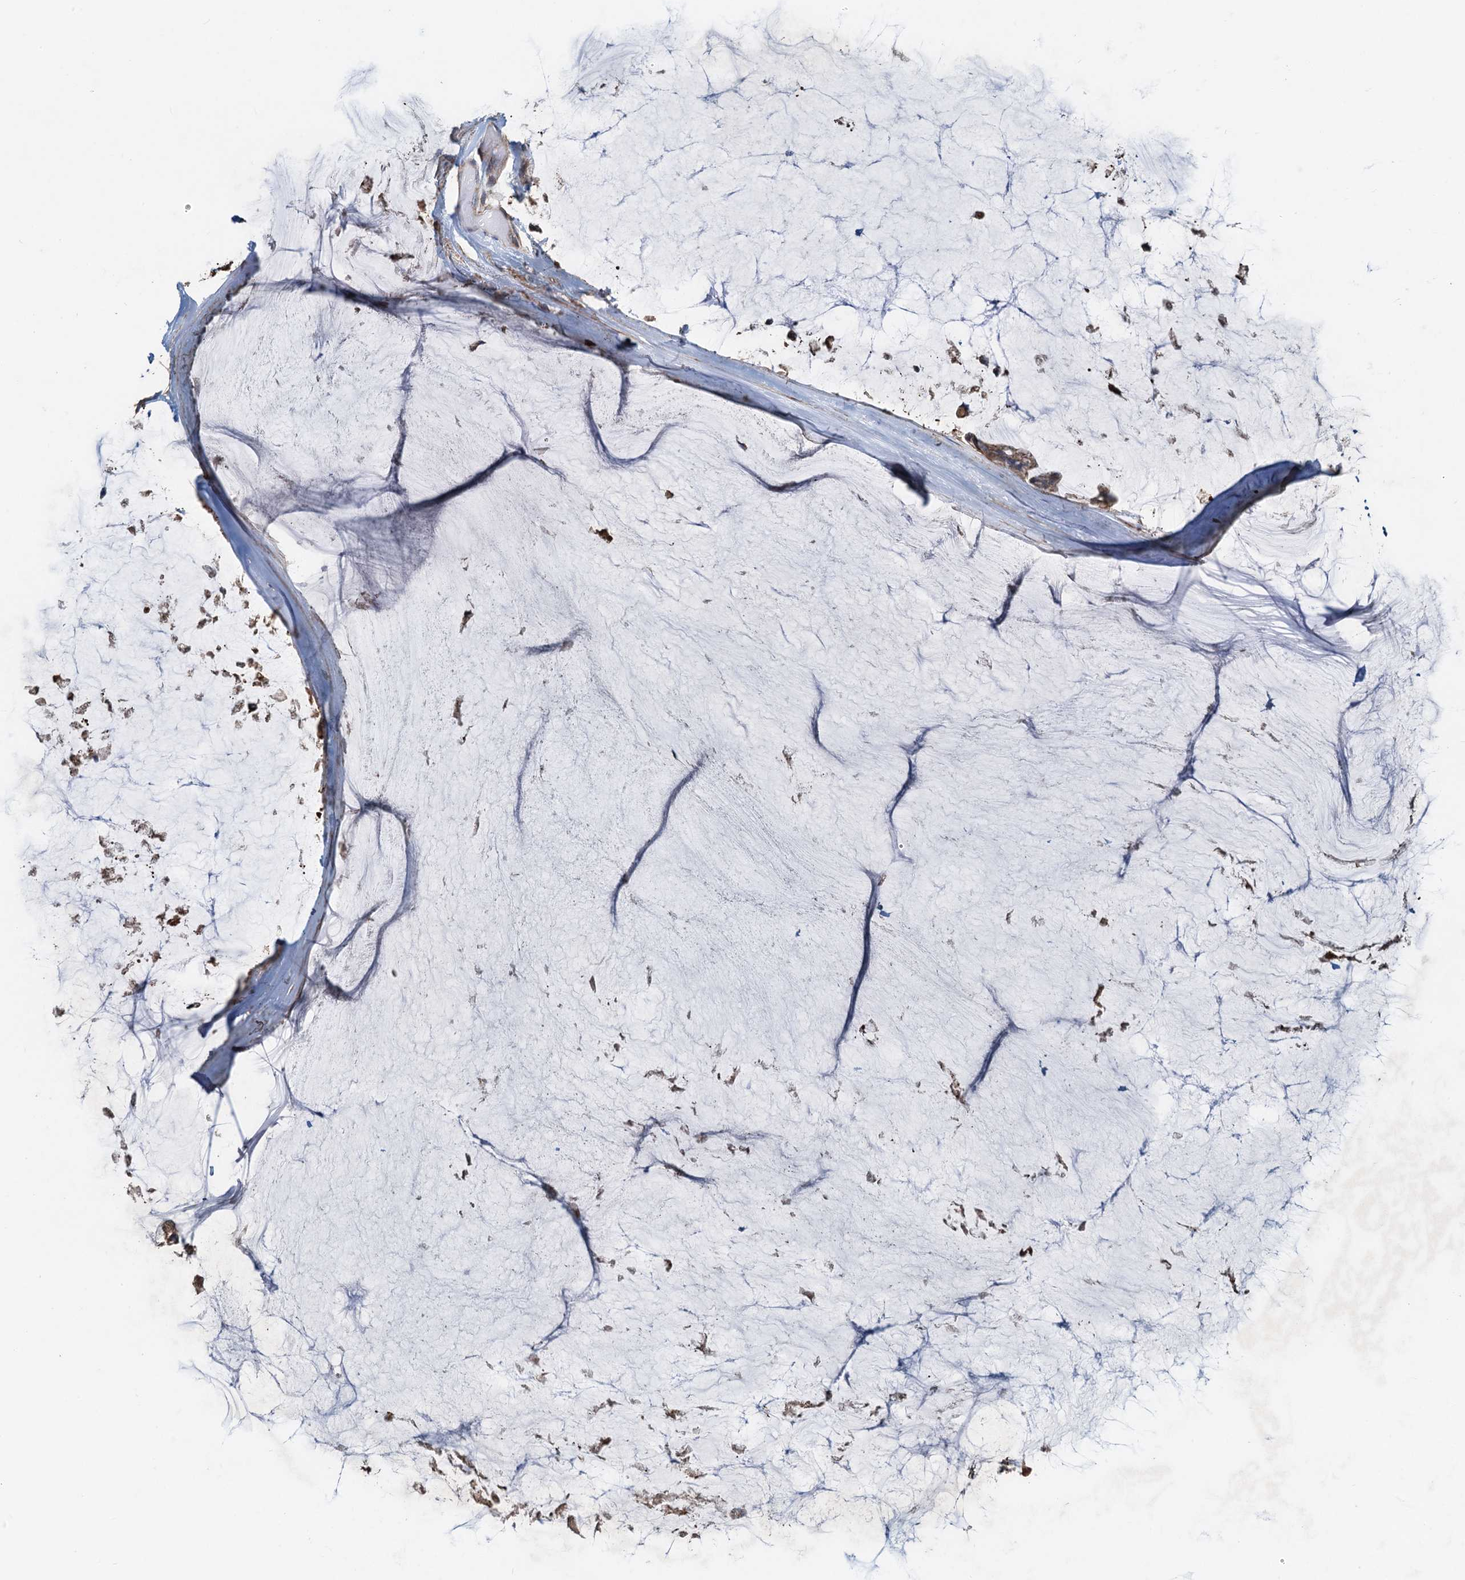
{"staining": {"intensity": "moderate", "quantity": ">75%", "location": "cytoplasmic/membranous"}, "tissue": "ovarian cancer", "cell_type": "Tumor cells", "image_type": "cancer", "snomed": [{"axis": "morphology", "description": "Cystadenocarcinoma, mucinous, NOS"}, {"axis": "topography", "description": "Ovary"}], "caption": "The immunohistochemical stain shows moderate cytoplasmic/membranous expression in tumor cells of mucinous cystadenocarcinoma (ovarian) tissue.", "gene": "SDS", "patient": {"sex": "female", "age": 39}}